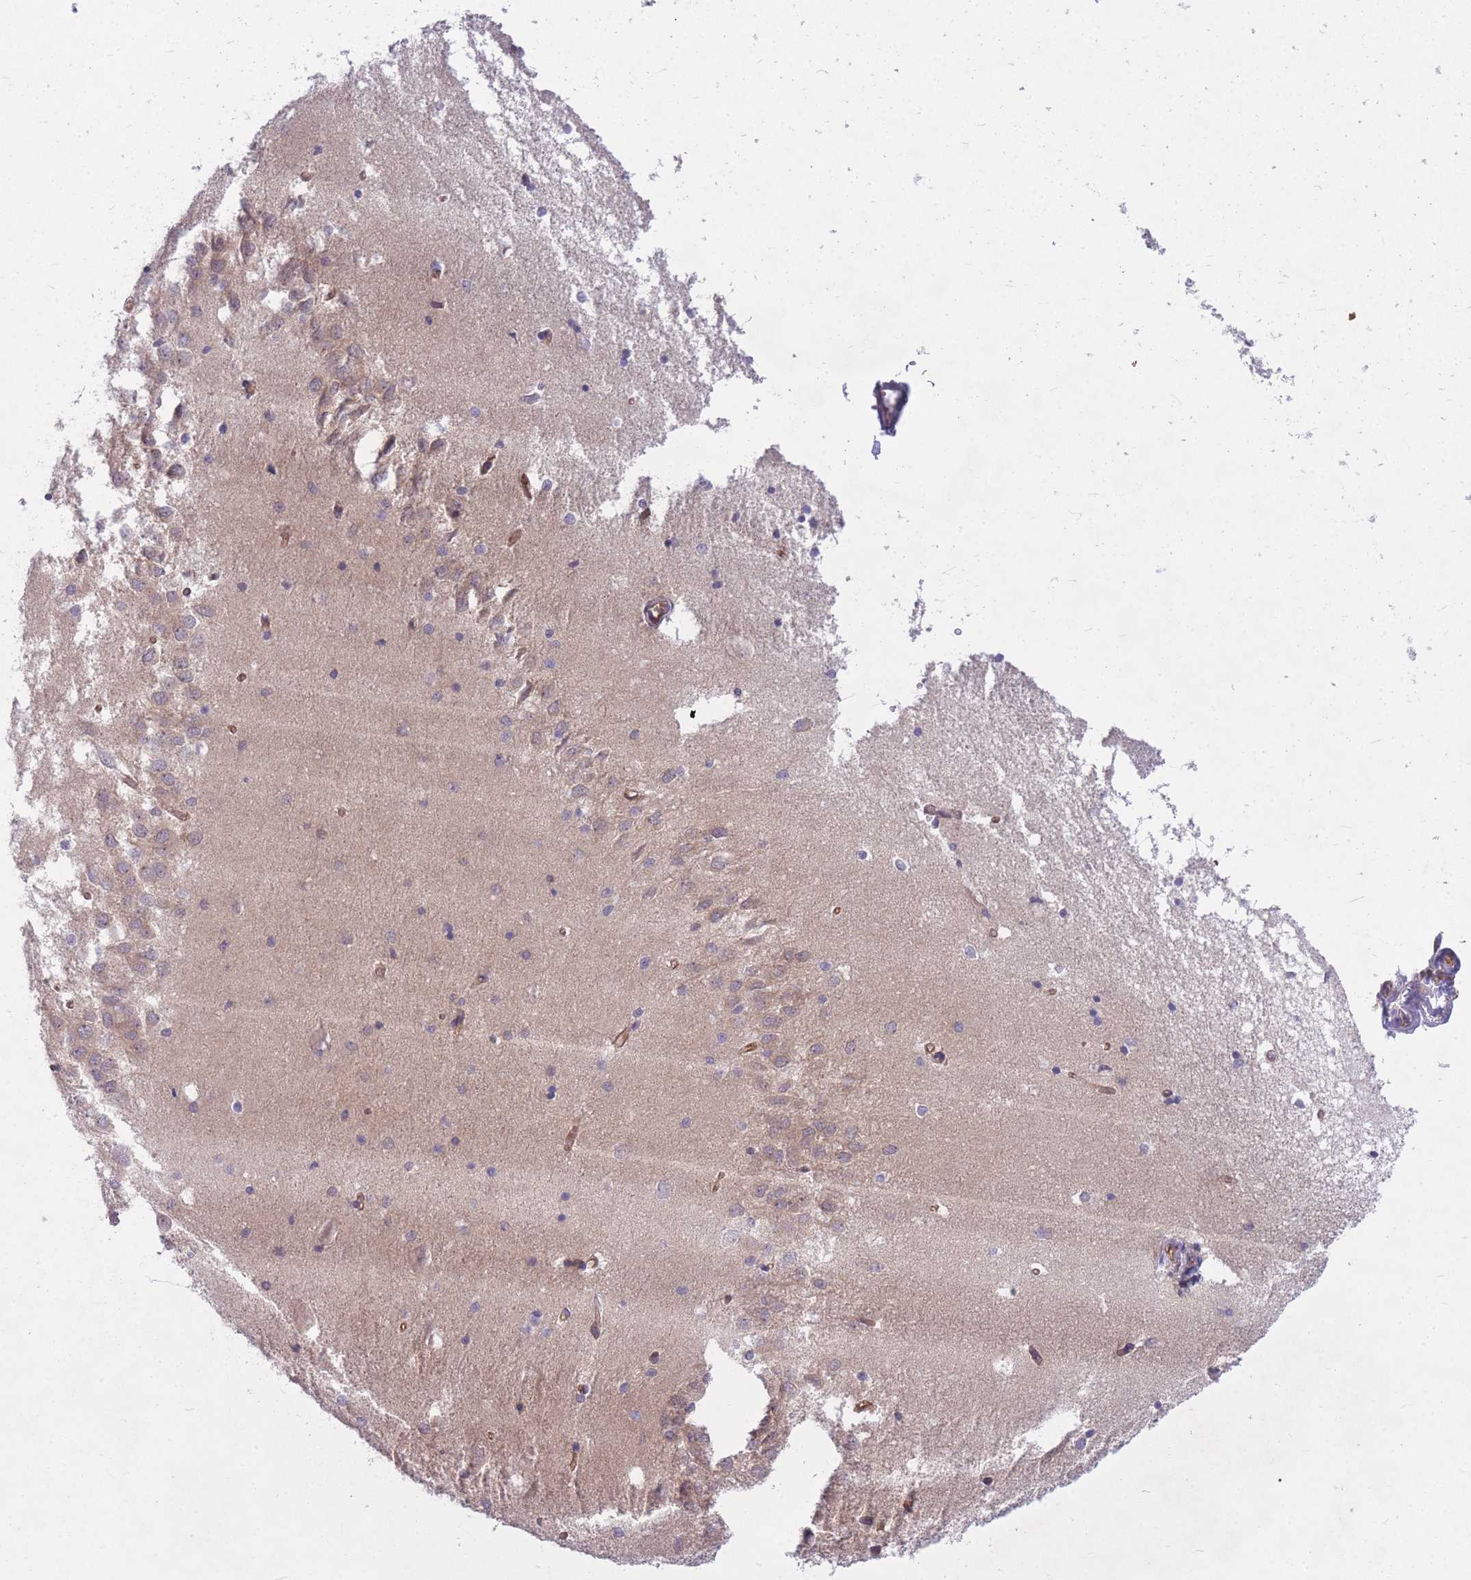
{"staining": {"intensity": "negative", "quantity": "none", "location": "none"}, "tissue": "hippocampus", "cell_type": "Glial cells", "image_type": "normal", "snomed": [{"axis": "morphology", "description": "Normal tissue, NOS"}, {"axis": "topography", "description": "Hippocampus"}], "caption": "This is a micrograph of immunohistochemistry staining of benign hippocampus, which shows no staining in glial cells. Brightfield microscopy of IHC stained with DAB (3,3'-diaminobenzidine) (brown) and hematoxylin (blue), captured at high magnification.", "gene": "GGA1", "patient": {"sex": "male", "age": 45}}